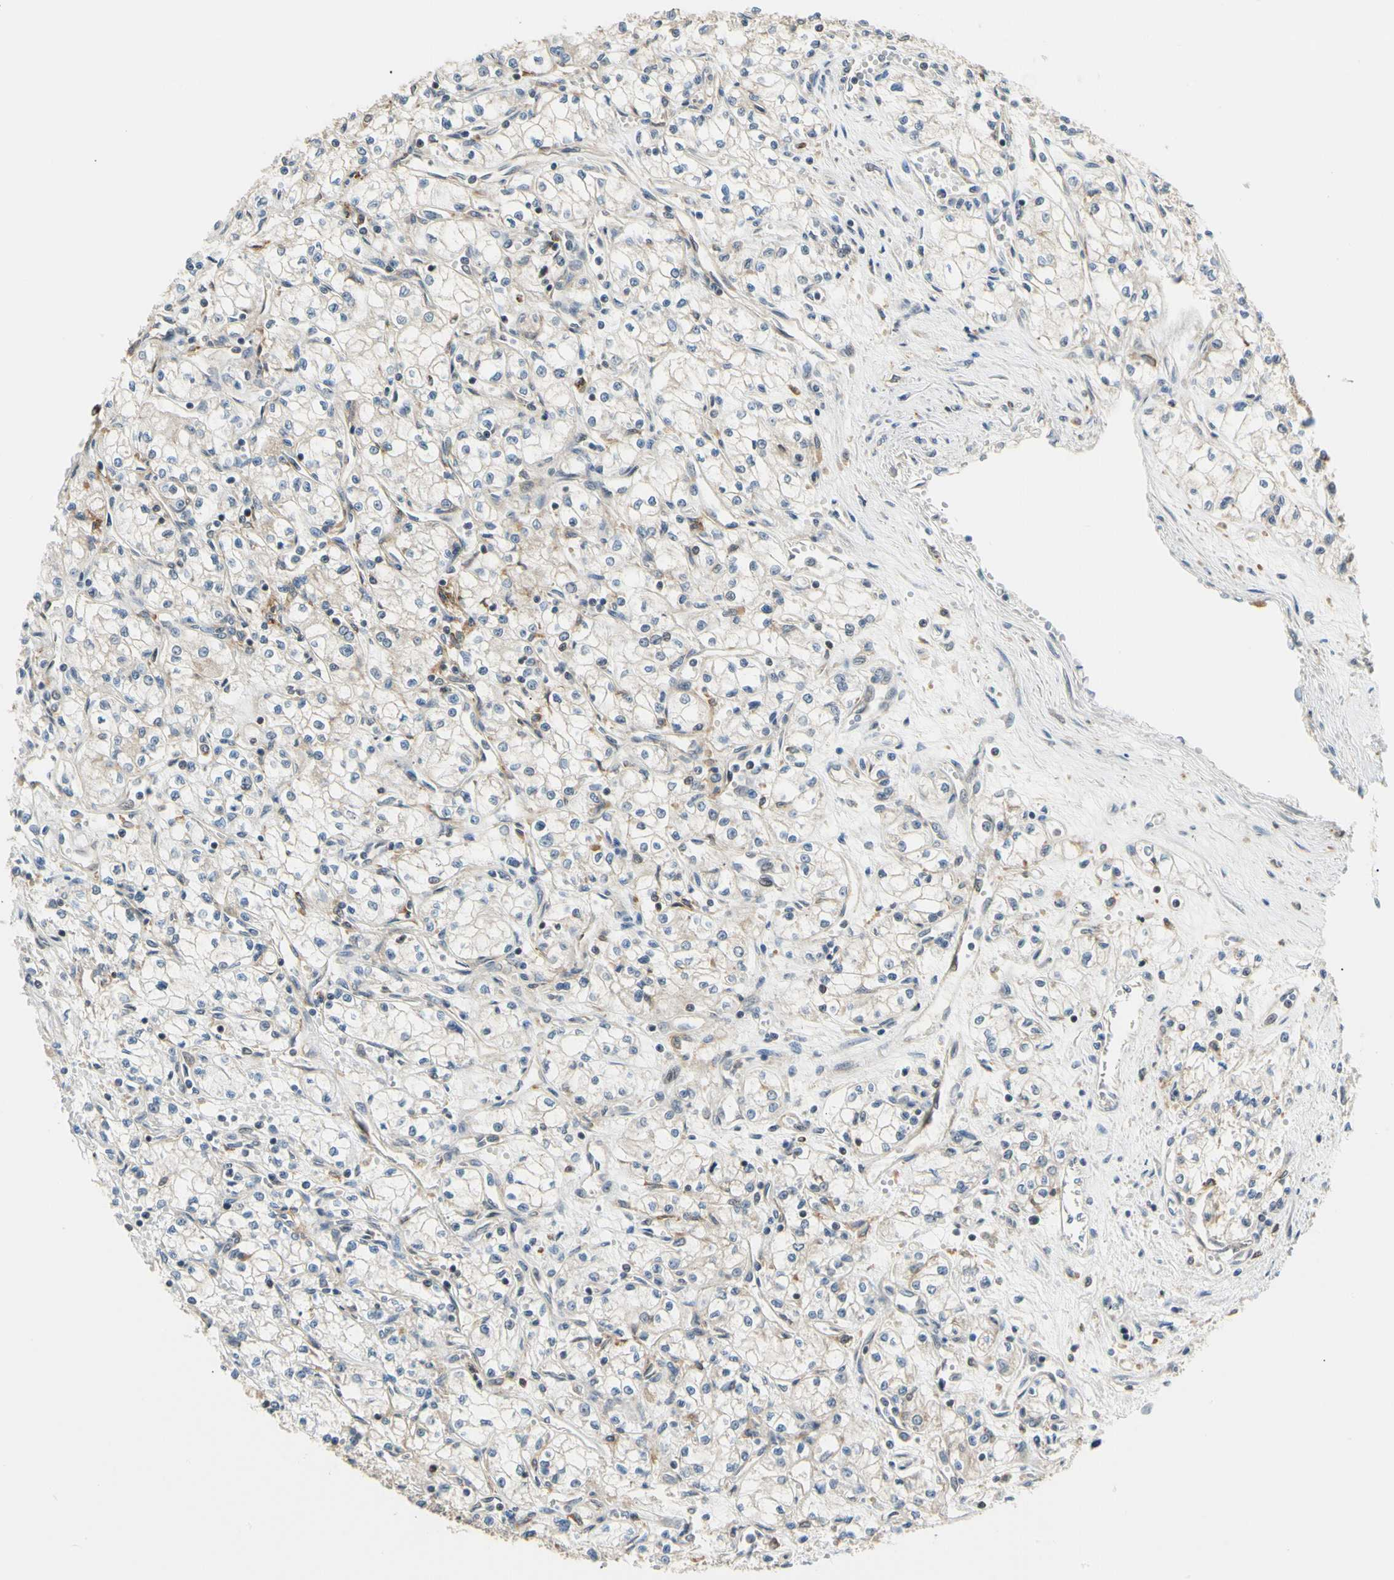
{"staining": {"intensity": "weak", "quantity": "<25%", "location": "cytoplasmic/membranous"}, "tissue": "renal cancer", "cell_type": "Tumor cells", "image_type": "cancer", "snomed": [{"axis": "morphology", "description": "Normal tissue, NOS"}, {"axis": "morphology", "description": "Adenocarcinoma, NOS"}, {"axis": "topography", "description": "Kidney"}], "caption": "DAB immunohistochemical staining of human renal cancer (adenocarcinoma) reveals no significant expression in tumor cells.", "gene": "ANKHD1", "patient": {"sex": "male", "age": 59}}